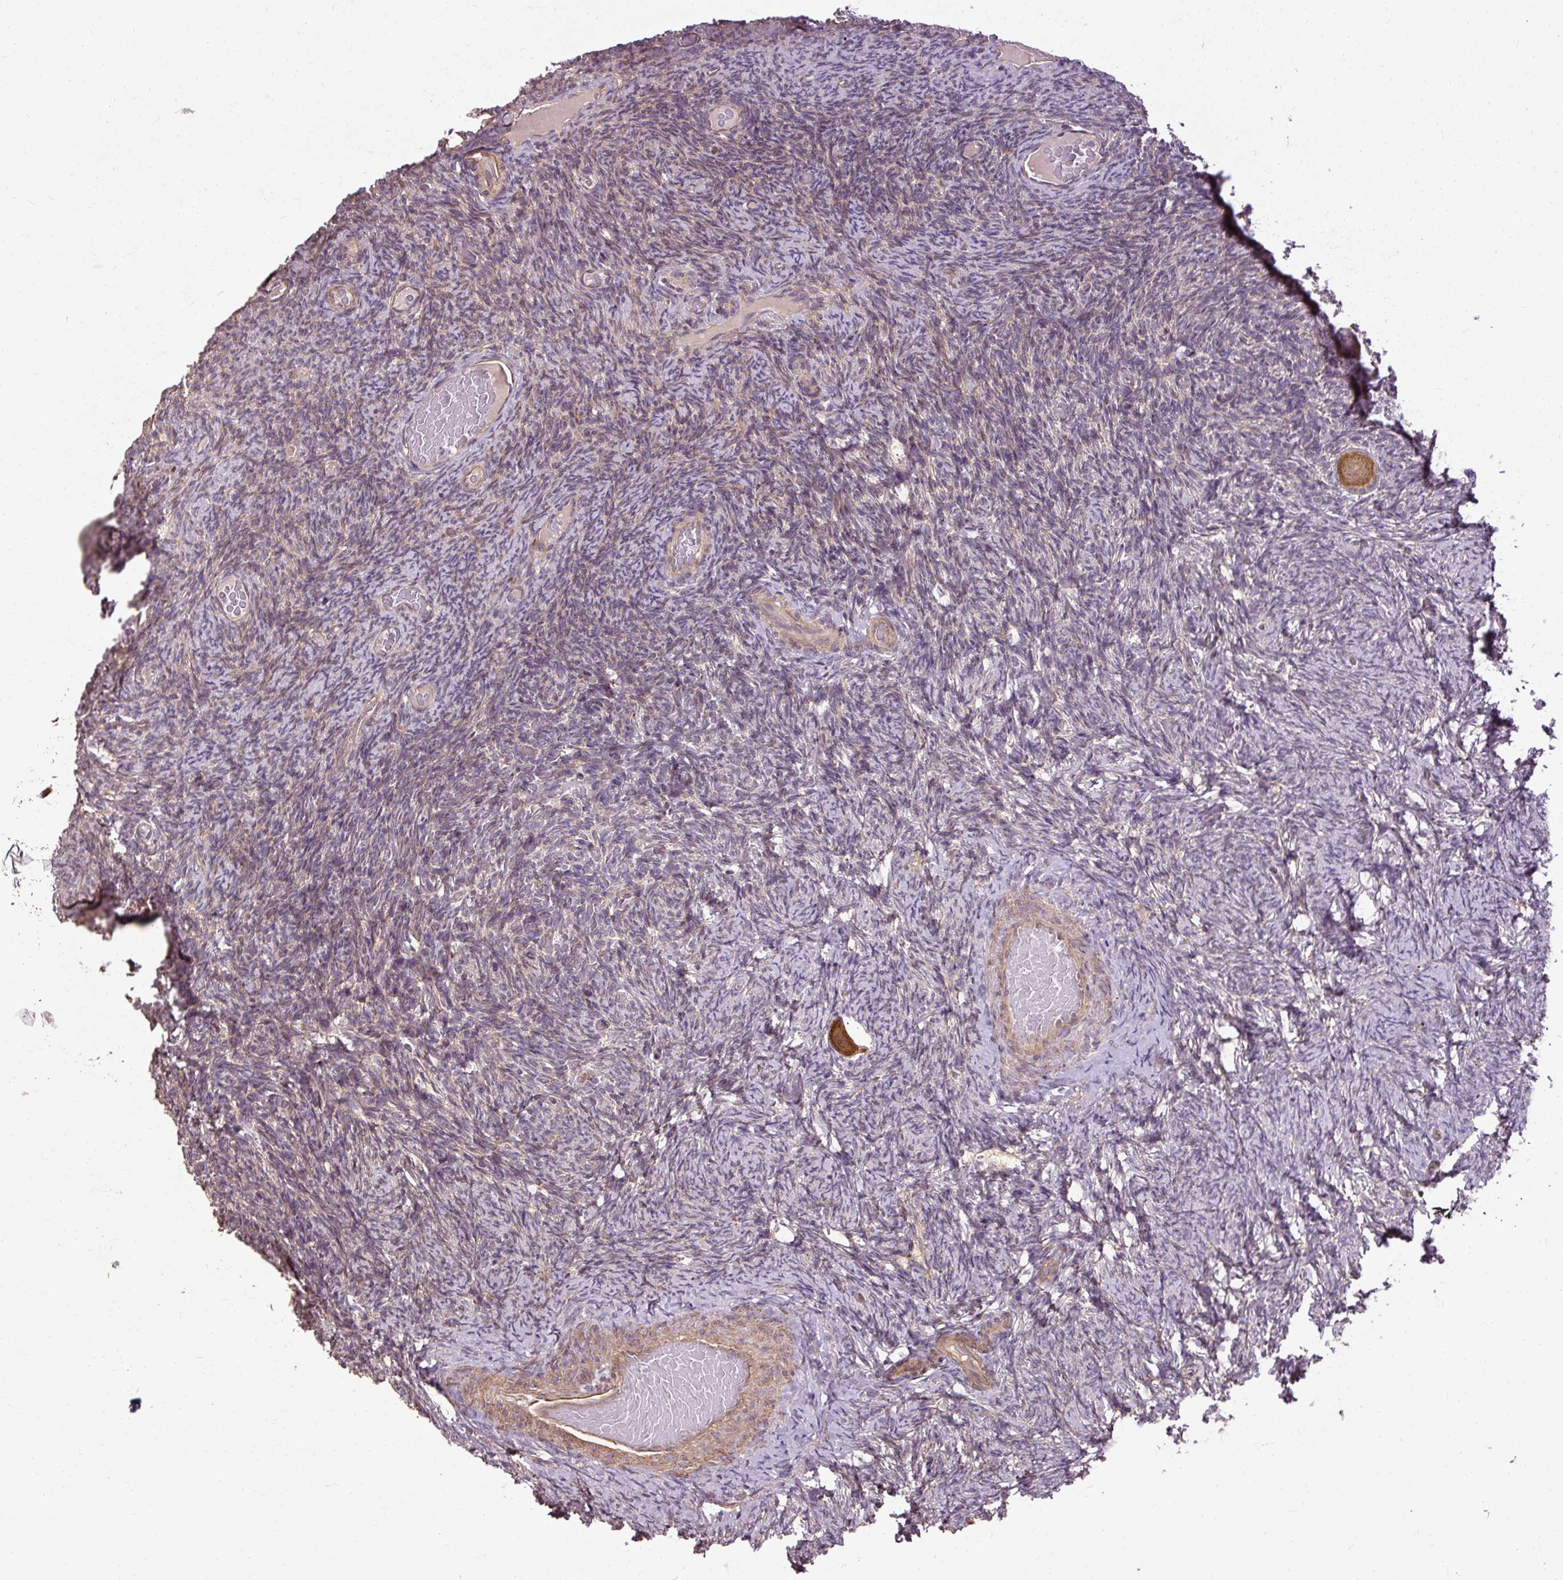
{"staining": {"intensity": "strong", "quantity": "25%-75%", "location": "cytoplasmic/membranous"}, "tissue": "ovary", "cell_type": "Follicle cells", "image_type": "normal", "snomed": [{"axis": "morphology", "description": "Normal tissue, NOS"}, {"axis": "topography", "description": "Ovary"}], "caption": "Ovary stained with immunohistochemistry (IHC) shows strong cytoplasmic/membranous positivity in about 25%-75% of follicle cells. The staining is performed using DAB brown chromogen to label protein expression. The nuclei are counter-stained blue using hematoxylin.", "gene": "FLRT1", "patient": {"sex": "female", "age": 34}}